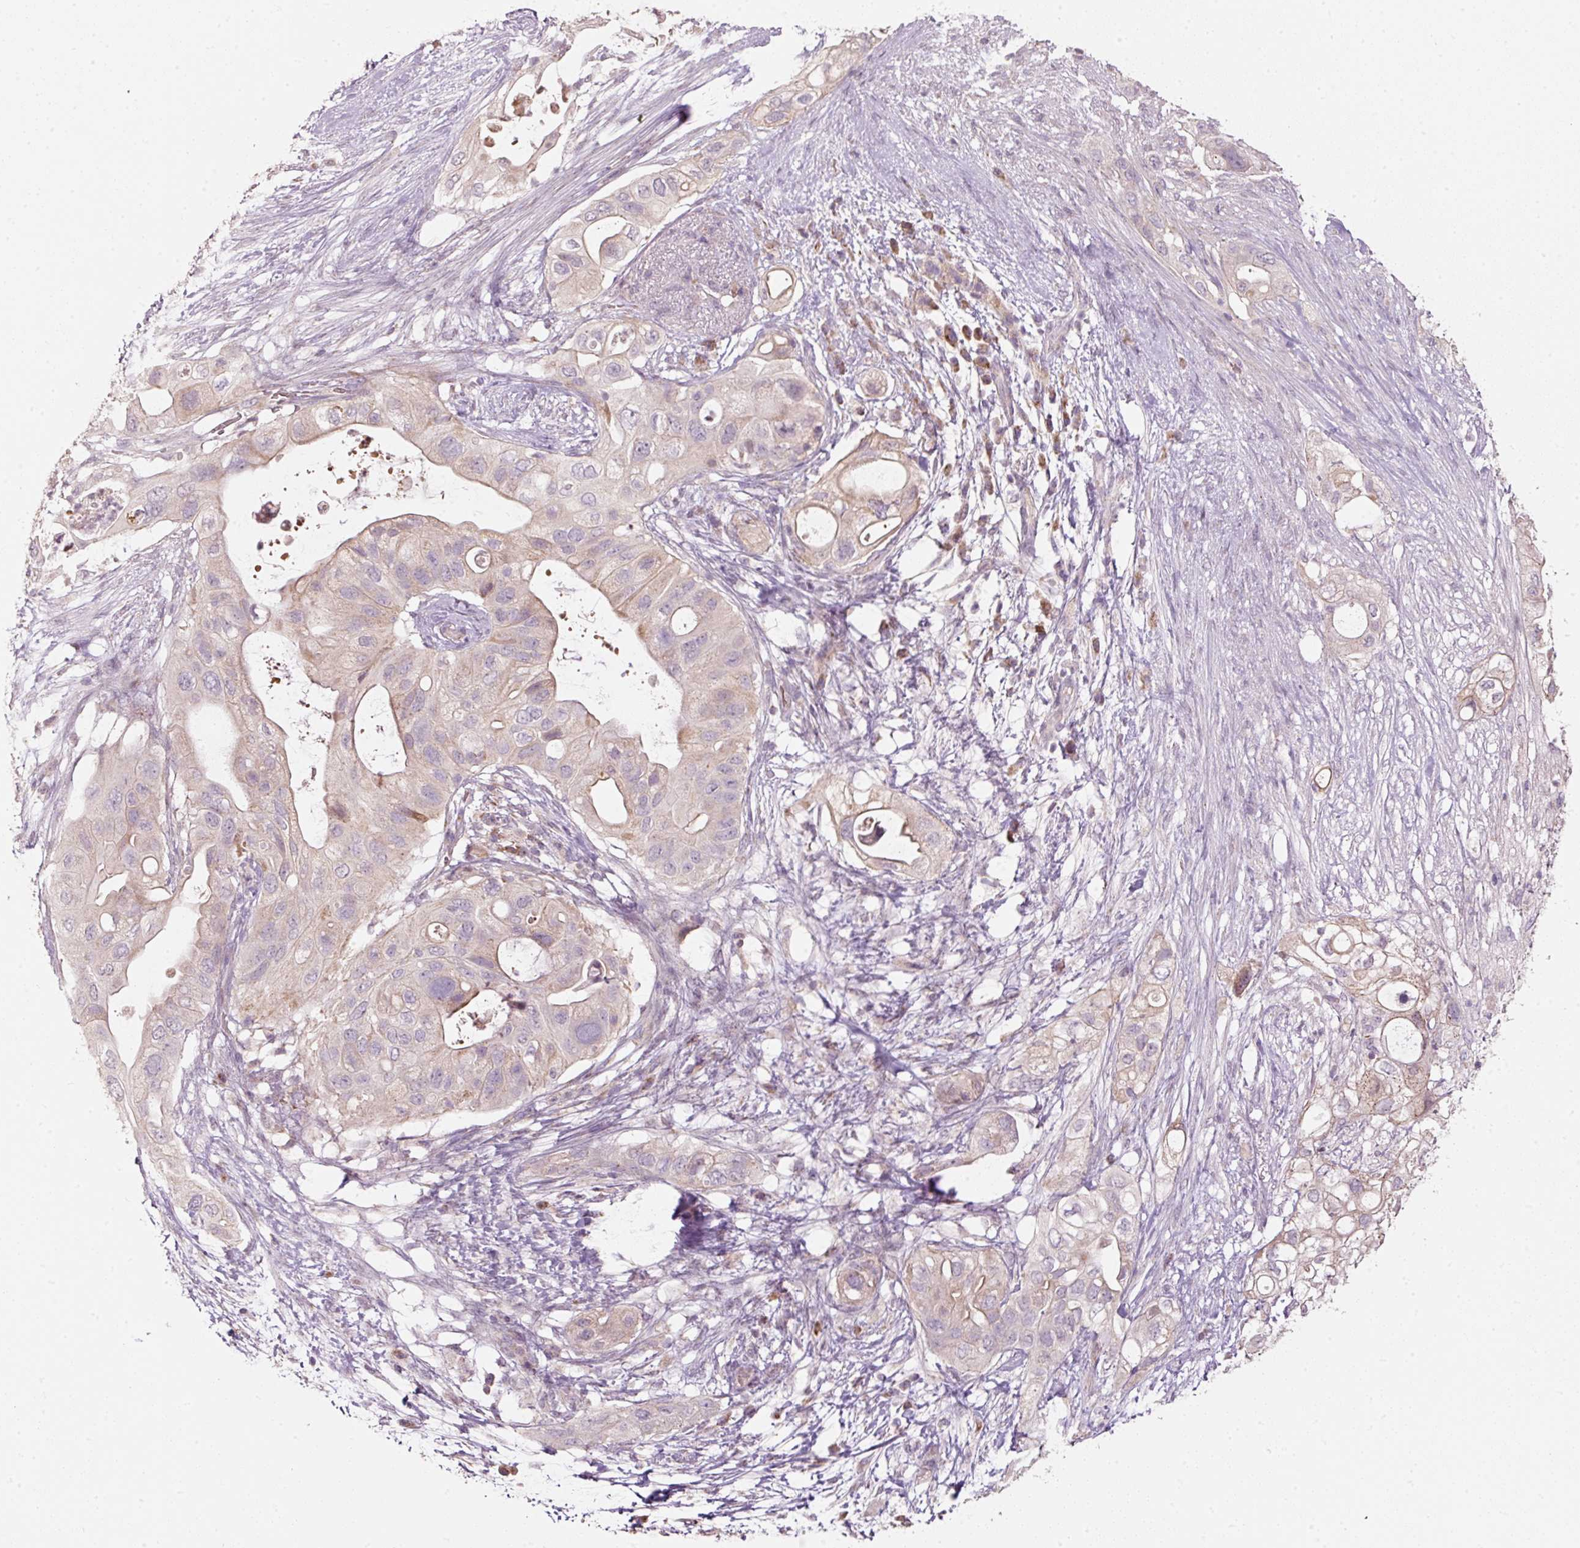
{"staining": {"intensity": "weak", "quantity": "<25%", "location": "cytoplasmic/membranous"}, "tissue": "pancreatic cancer", "cell_type": "Tumor cells", "image_type": "cancer", "snomed": [{"axis": "morphology", "description": "Adenocarcinoma, NOS"}, {"axis": "topography", "description": "Pancreas"}], "caption": "Photomicrograph shows no significant protein staining in tumor cells of pancreatic adenocarcinoma.", "gene": "TOB2", "patient": {"sex": "female", "age": 72}}